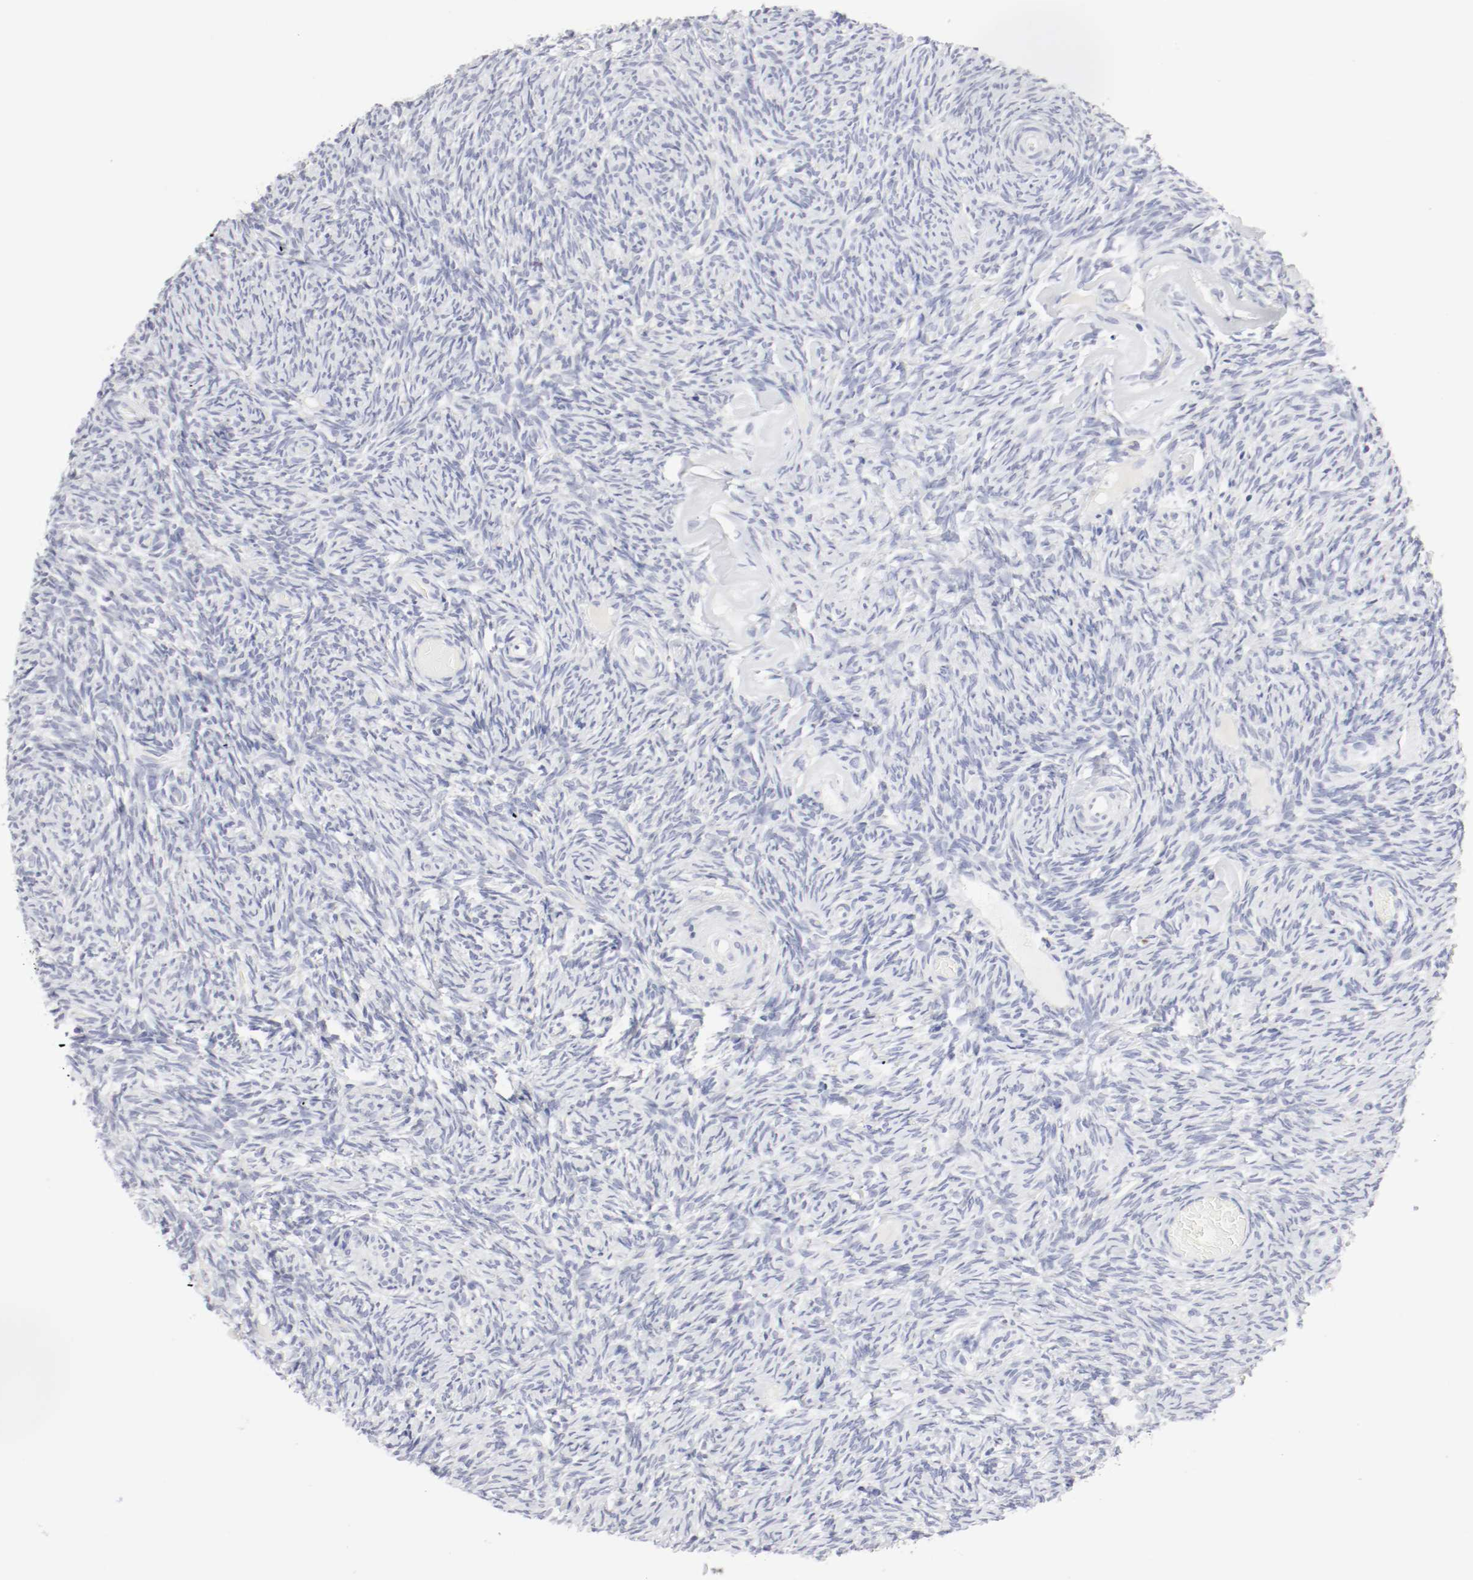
{"staining": {"intensity": "negative", "quantity": "none", "location": "none"}, "tissue": "ovary", "cell_type": "Ovarian stroma cells", "image_type": "normal", "snomed": [{"axis": "morphology", "description": "Normal tissue, NOS"}, {"axis": "topography", "description": "Ovary"}], "caption": "The histopathology image demonstrates no significant positivity in ovarian stroma cells of ovary. (Stains: DAB (3,3'-diaminobenzidine) IHC with hematoxylin counter stain, Microscopy: brightfield microscopy at high magnification).", "gene": "ITGAX", "patient": {"sex": "female", "age": 60}}